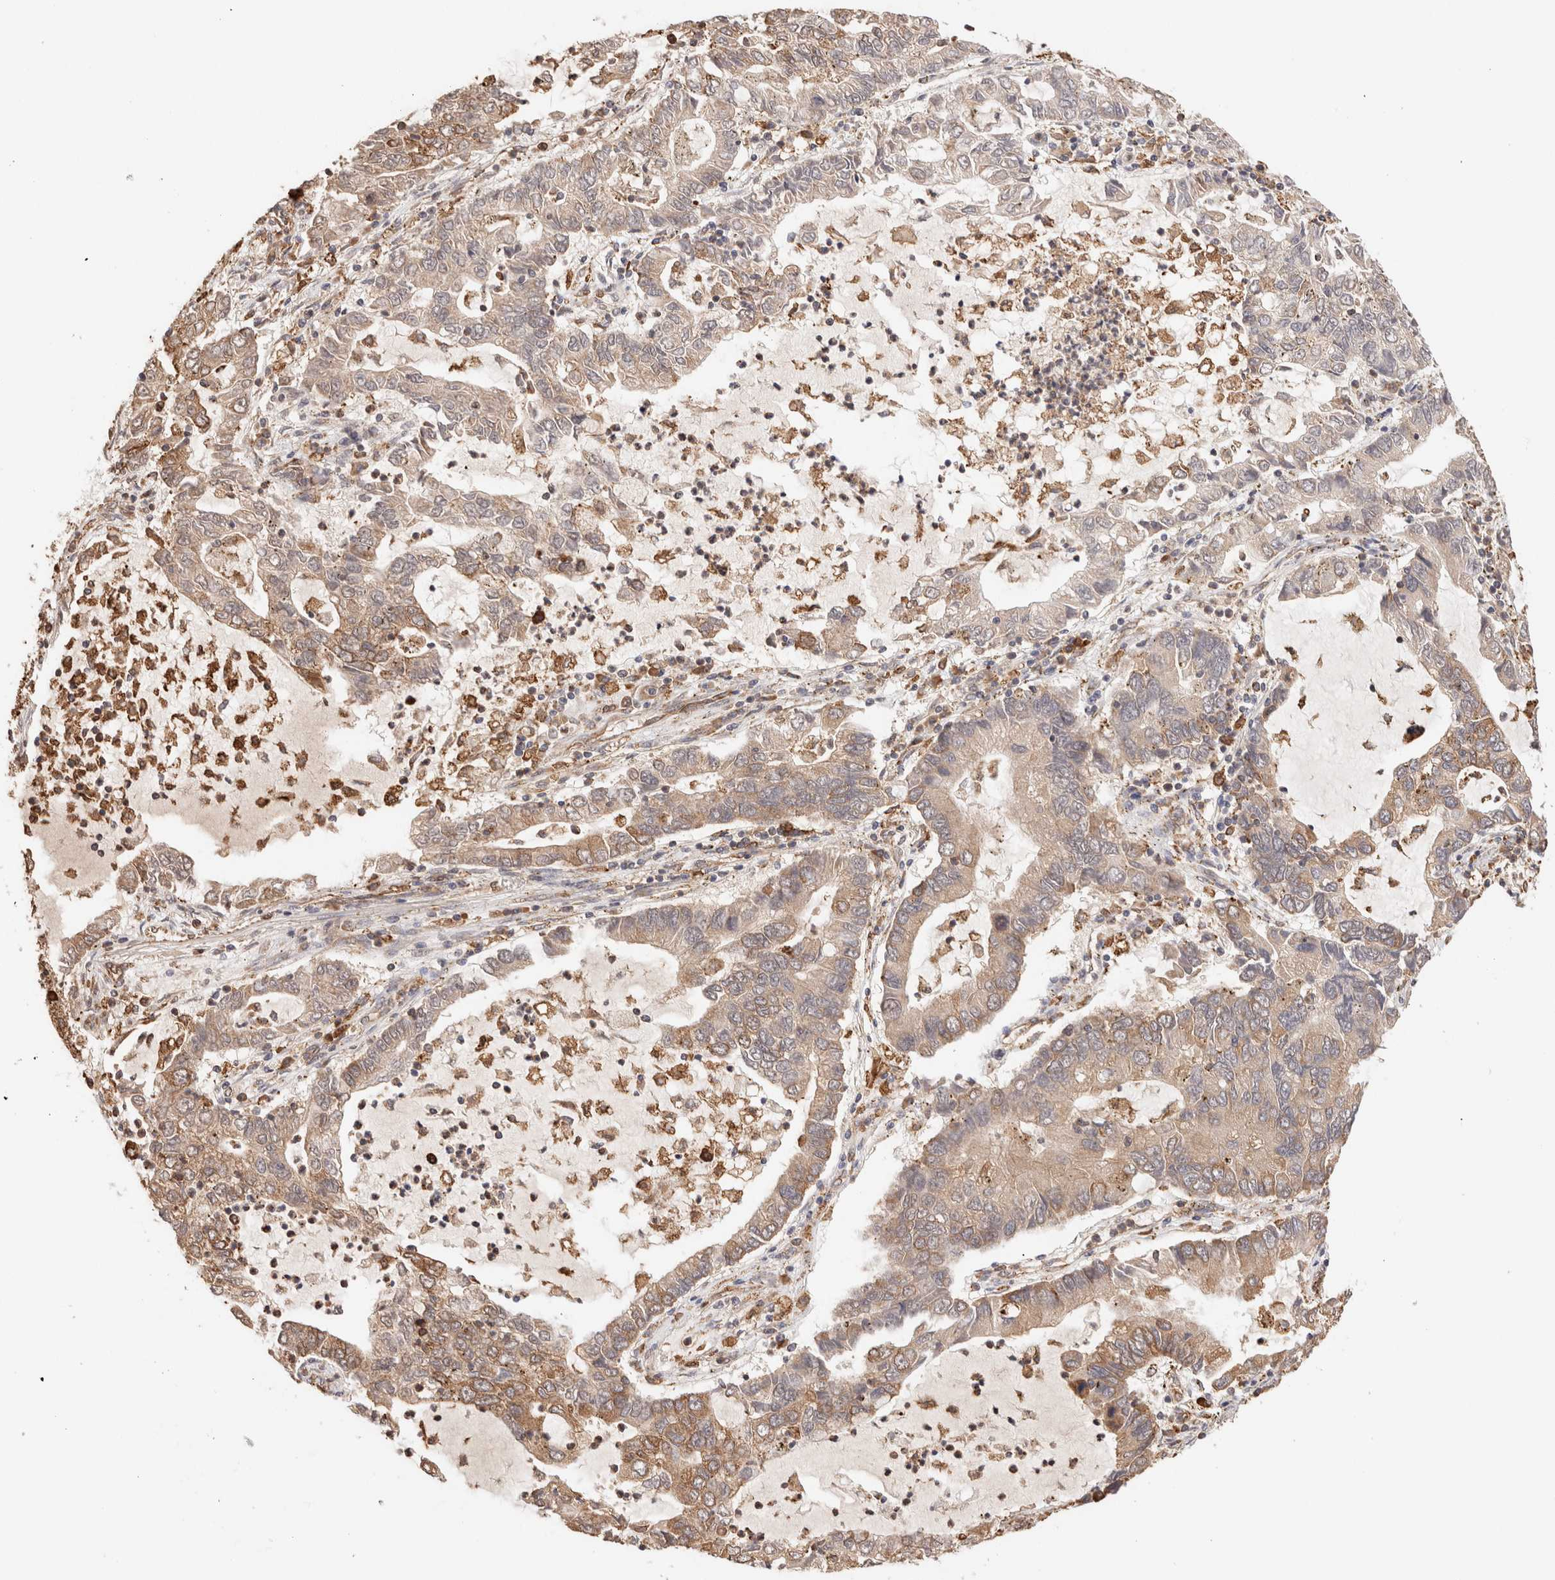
{"staining": {"intensity": "weak", "quantity": ">75%", "location": "cytoplasmic/membranous"}, "tissue": "lung cancer", "cell_type": "Tumor cells", "image_type": "cancer", "snomed": [{"axis": "morphology", "description": "Adenocarcinoma, NOS"}, {"axis": "topography", "description": "Lung"}], "caption": "The immunohistochemical stain highlights weak cytoplasmic/membranous expression in tumor cells of lung adenocarcinoma tissue.", "gene": "FER", "patient": {"sex": "female", "age": 51}}